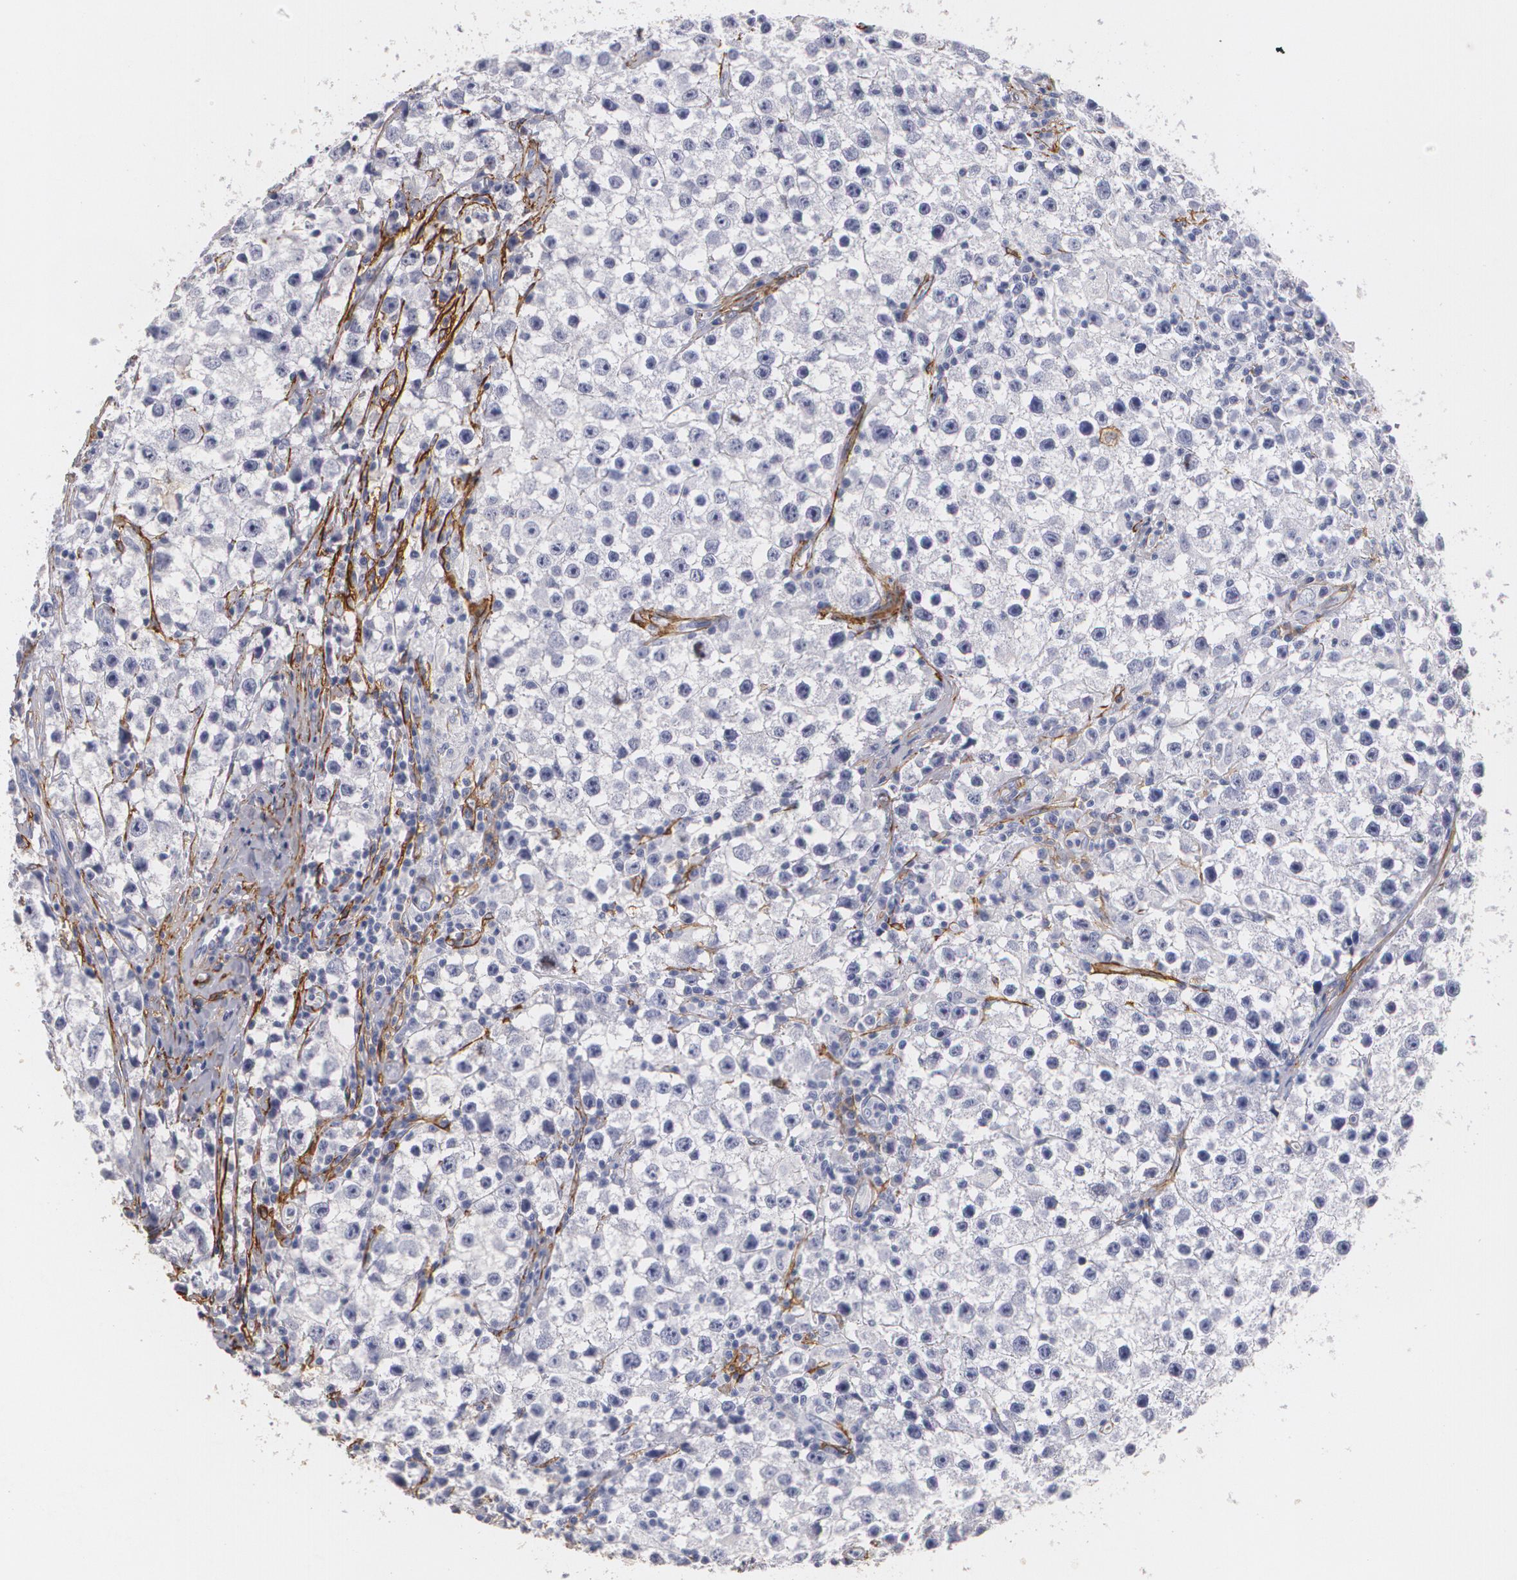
{"staining": {"intensity": "negative", "quantity": "none", "location": "none"}, "tissue": "testis cancer", "cell_type": "Tumor cells", "image_type": "cancer", "snomed": [{"axis": "morphology", "description": "Seminoma, NOS"}, {"axis": "topography", "description": "Testis"}], "caption": "Immunohistochemistry (IHC) image of neoplastic tissue: human testis cancer stained with DAB reveals no significant protein positivity in tumor cells.", "gene": "NGFR", "patient": {"sex": "male", "age": 35}}